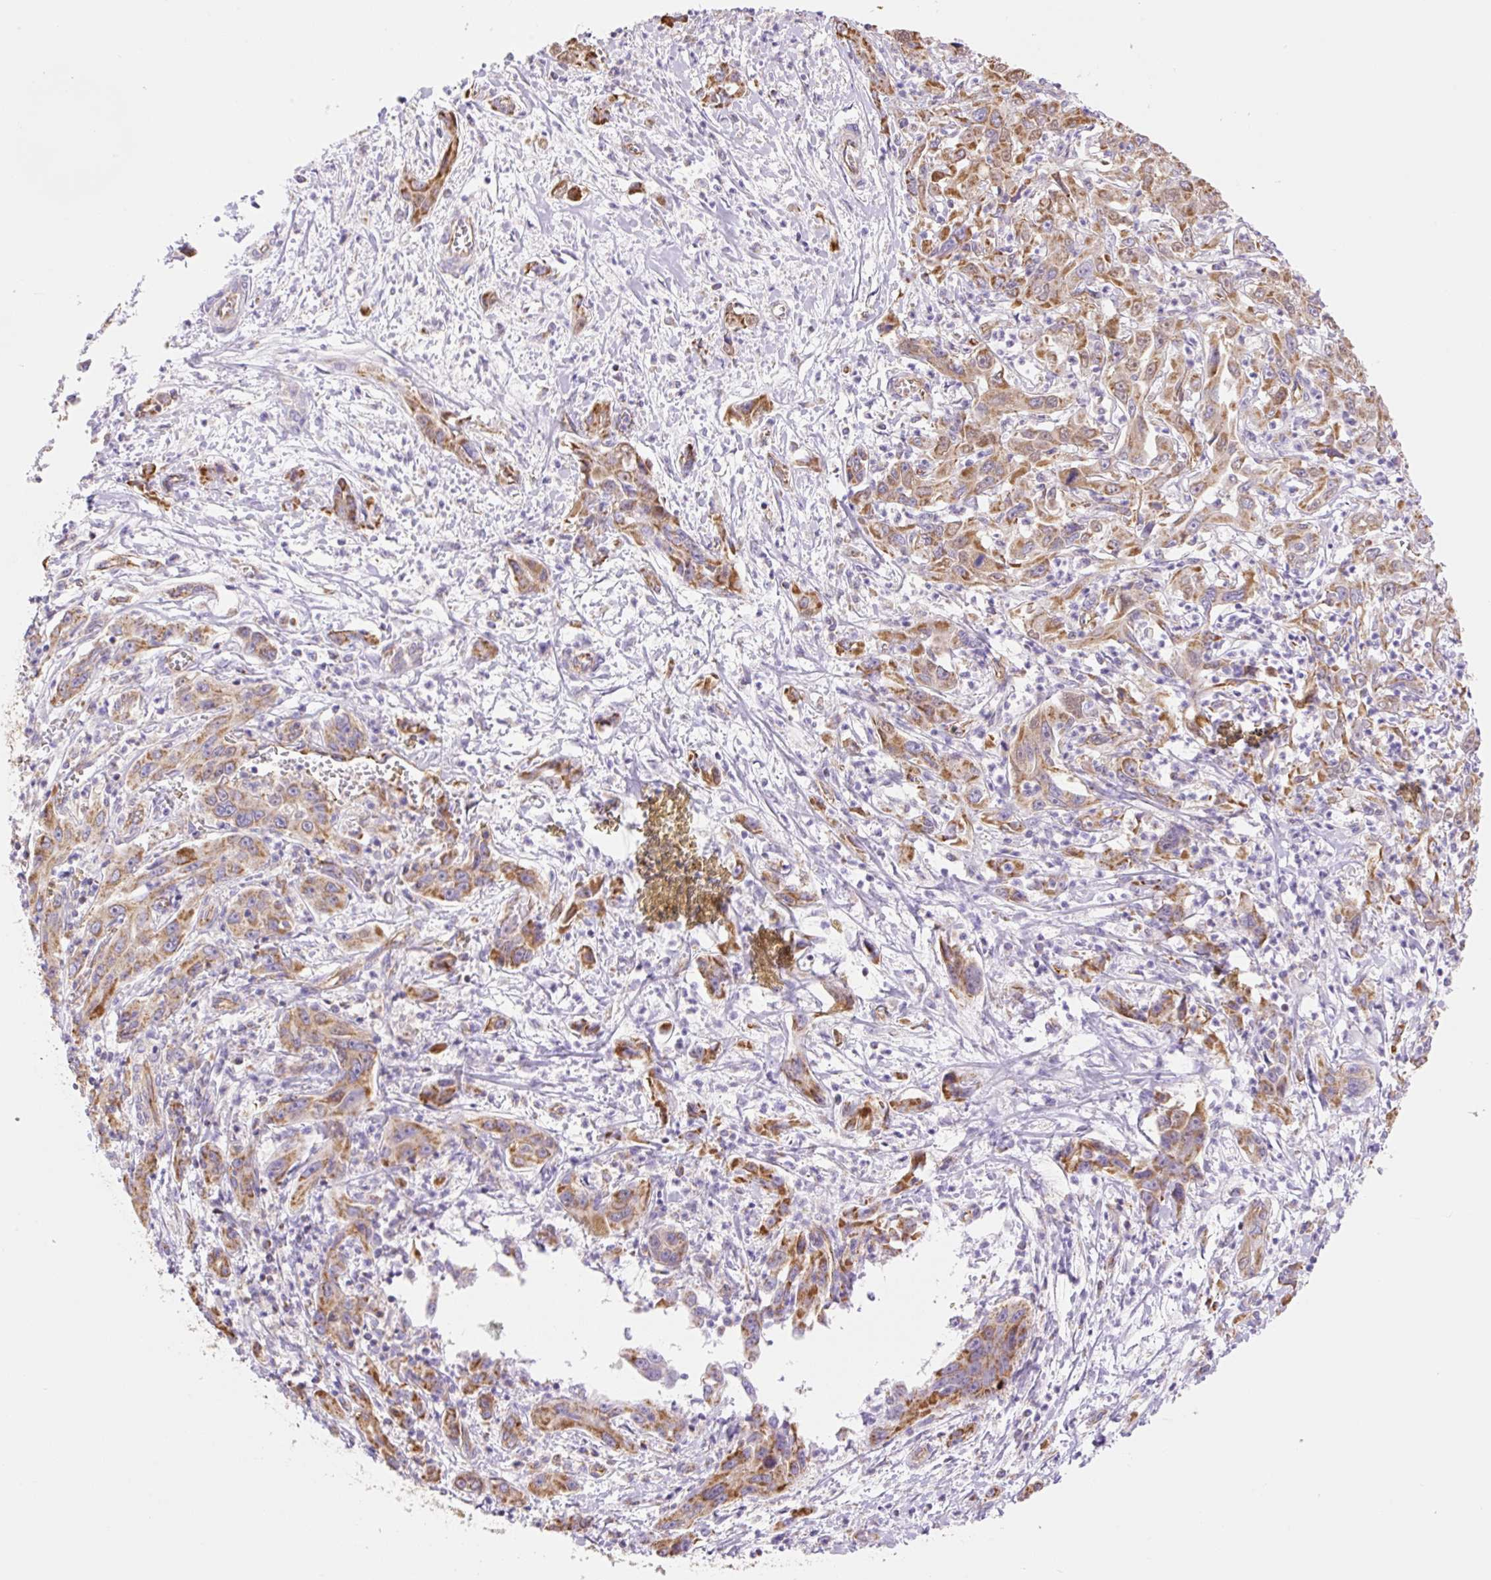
{"staining": {"intensity": "moderate", "quantity": ">75%", "location": "cytoplasmic/membranous"}, "tissue": "liver cancer", "cell_type": "Tumor cells", "image_type": "cancer", "snomed": [{"axis": "morphology", "description": "Carcinoma, Hepatocellular, NOS"}, {"axis": "topography", "description": "Liver"}], "caption": "Protein expression analysis of liver hepatocellular carcinoma reveals moderate cytoplasmic/membranous staining in about >75% of tumor cells. (DAB IHC with brightfield microscopy, high magnification).", "gene": "ESAM", "patient": {"sex": "male", "age": 63}}